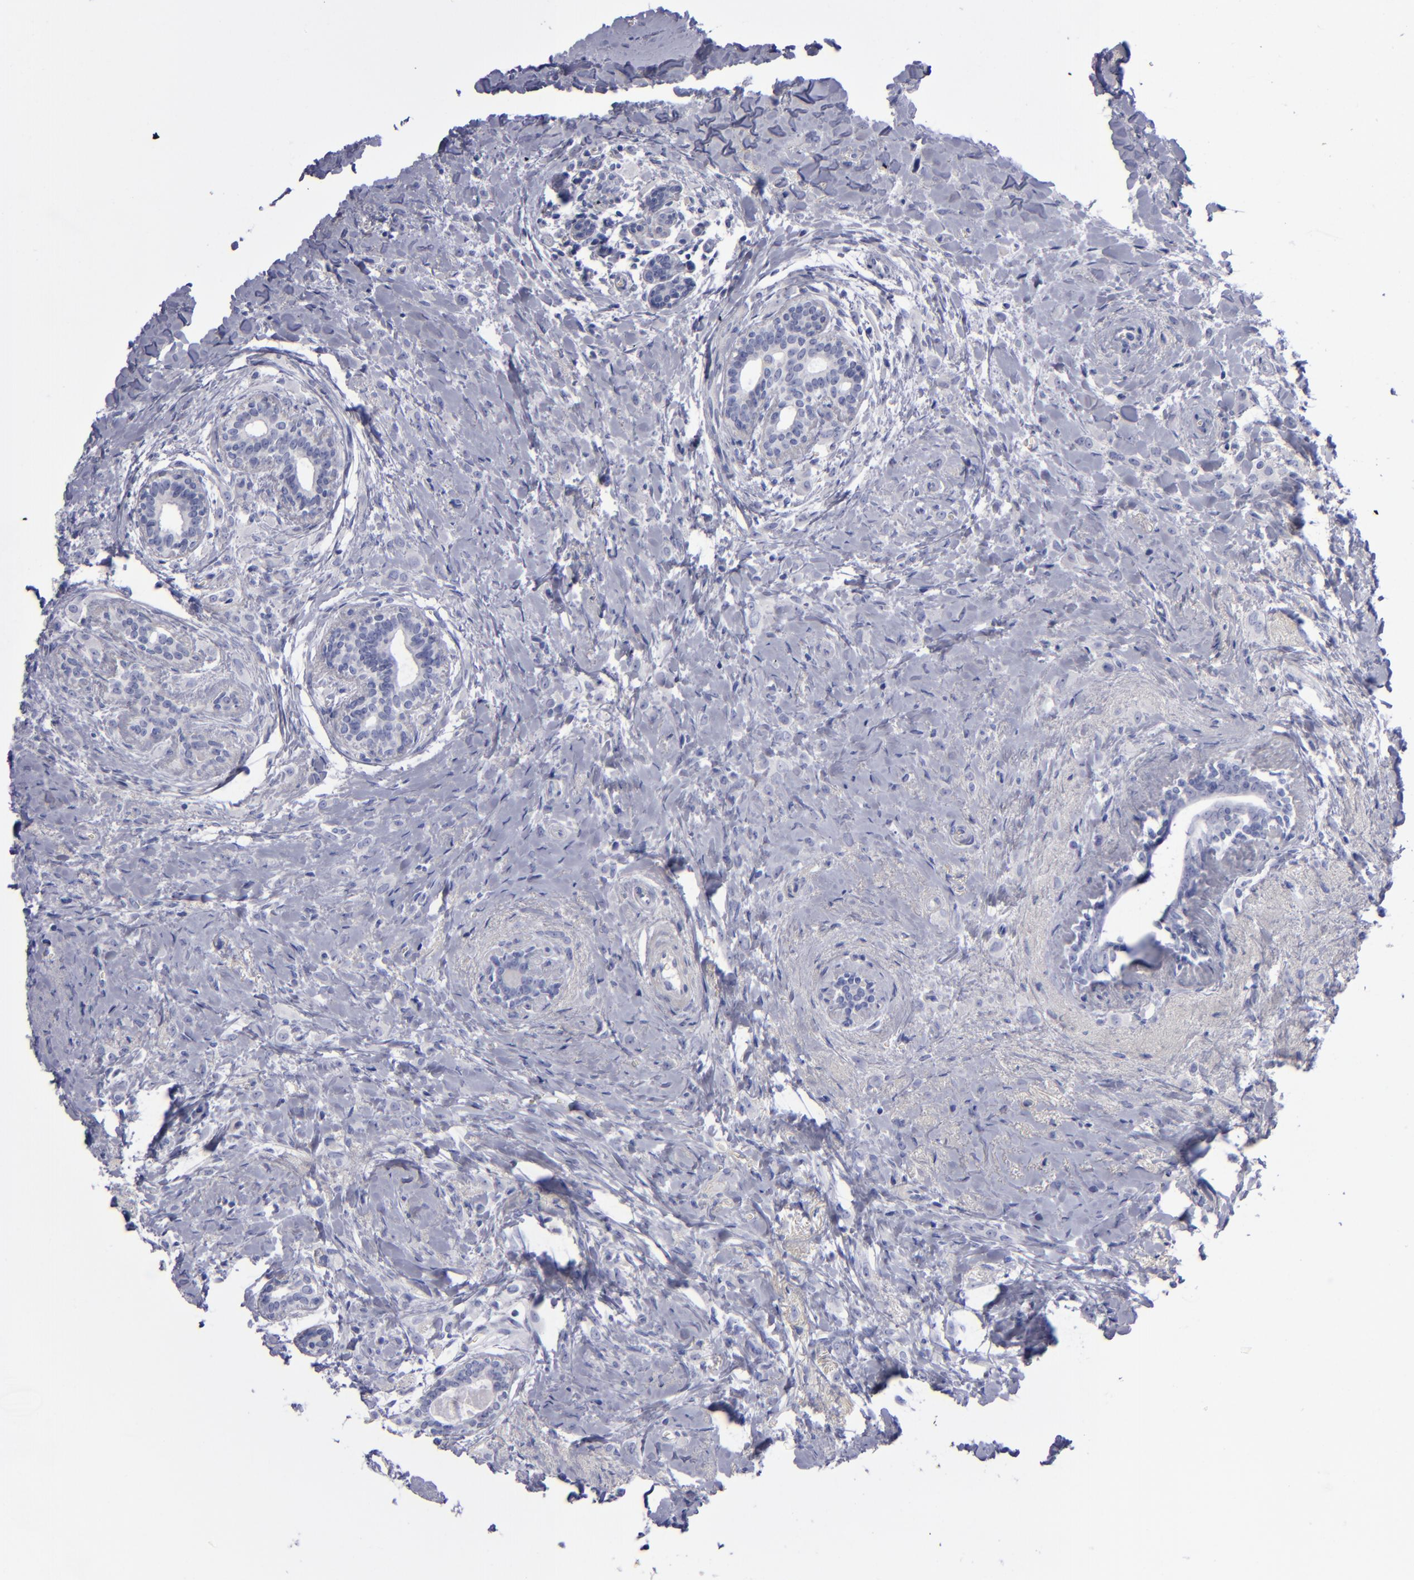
{"staining": {"intensity": "negative", "quantity": "none", "location": "none"}, "tissue": "breast cancer", "cell_type": "Tumor cells", "image_type": "cancer", "snomed": [{"axis": "morphology", "description": "Lobular carcinoma"}, {"axis": "topography", "description": "Breast"}], "caption": "IHC of breast cancer (lobular carcinoma) displays no expression in tumor cells.", "gene": "AURKA", "patient": {"sex": "female", "age": 57}}